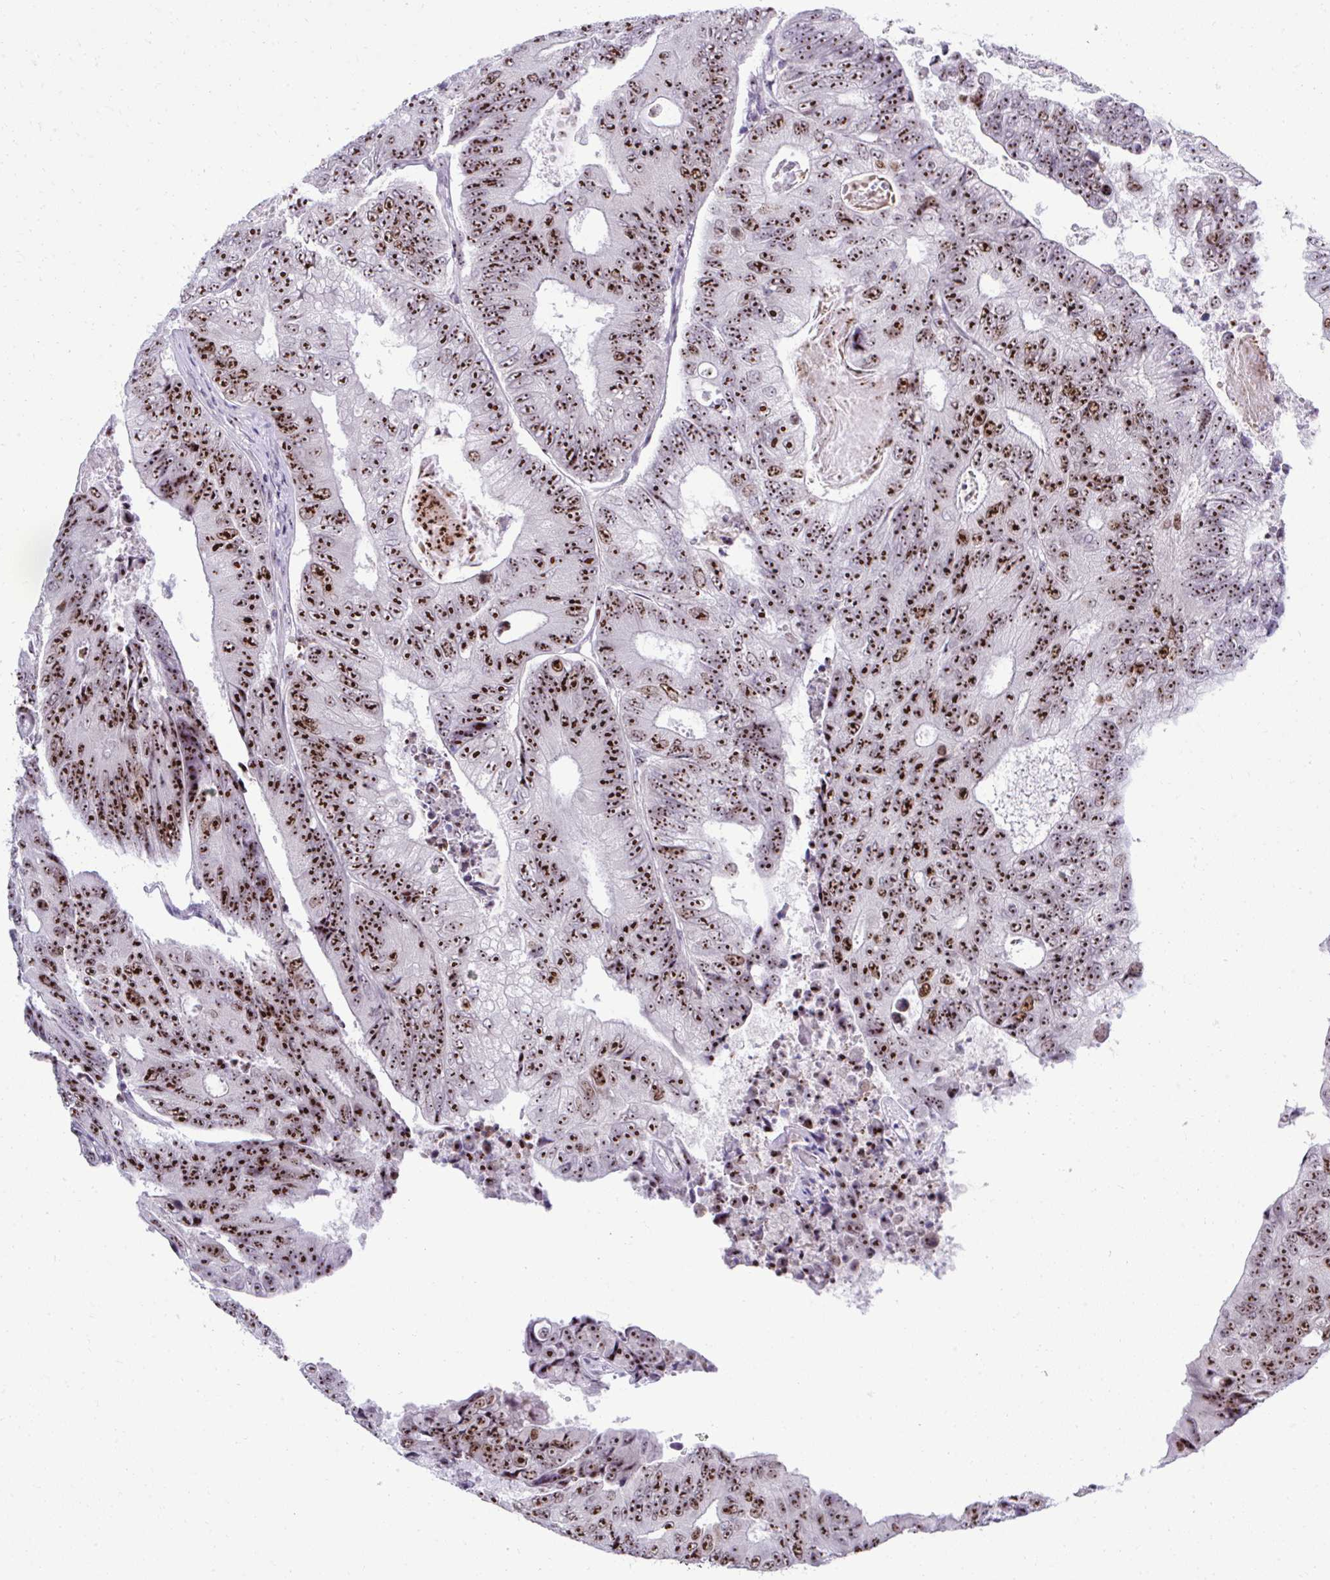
{"staining": {"intensity": "strong", "quantity": ">75%", "location": "nuclear"}, "tissue": "colorectal cancer", "cell_type": "Tumor cells", "image_type": "cancer", "snomed": [{"axis": "morphology", "description": "Adenocarcinoma, NOS"}, {"axis": "topography", "description": "Colon"}], "caption": "Immunohistochemistry (DAB) staining of human adenocarcinoma (colorectal) exhibits strong nuclear protein staining in about >75% of tumor cells.", "gene": "CEP72", "patient": {"sex": "female", "age": 48}}